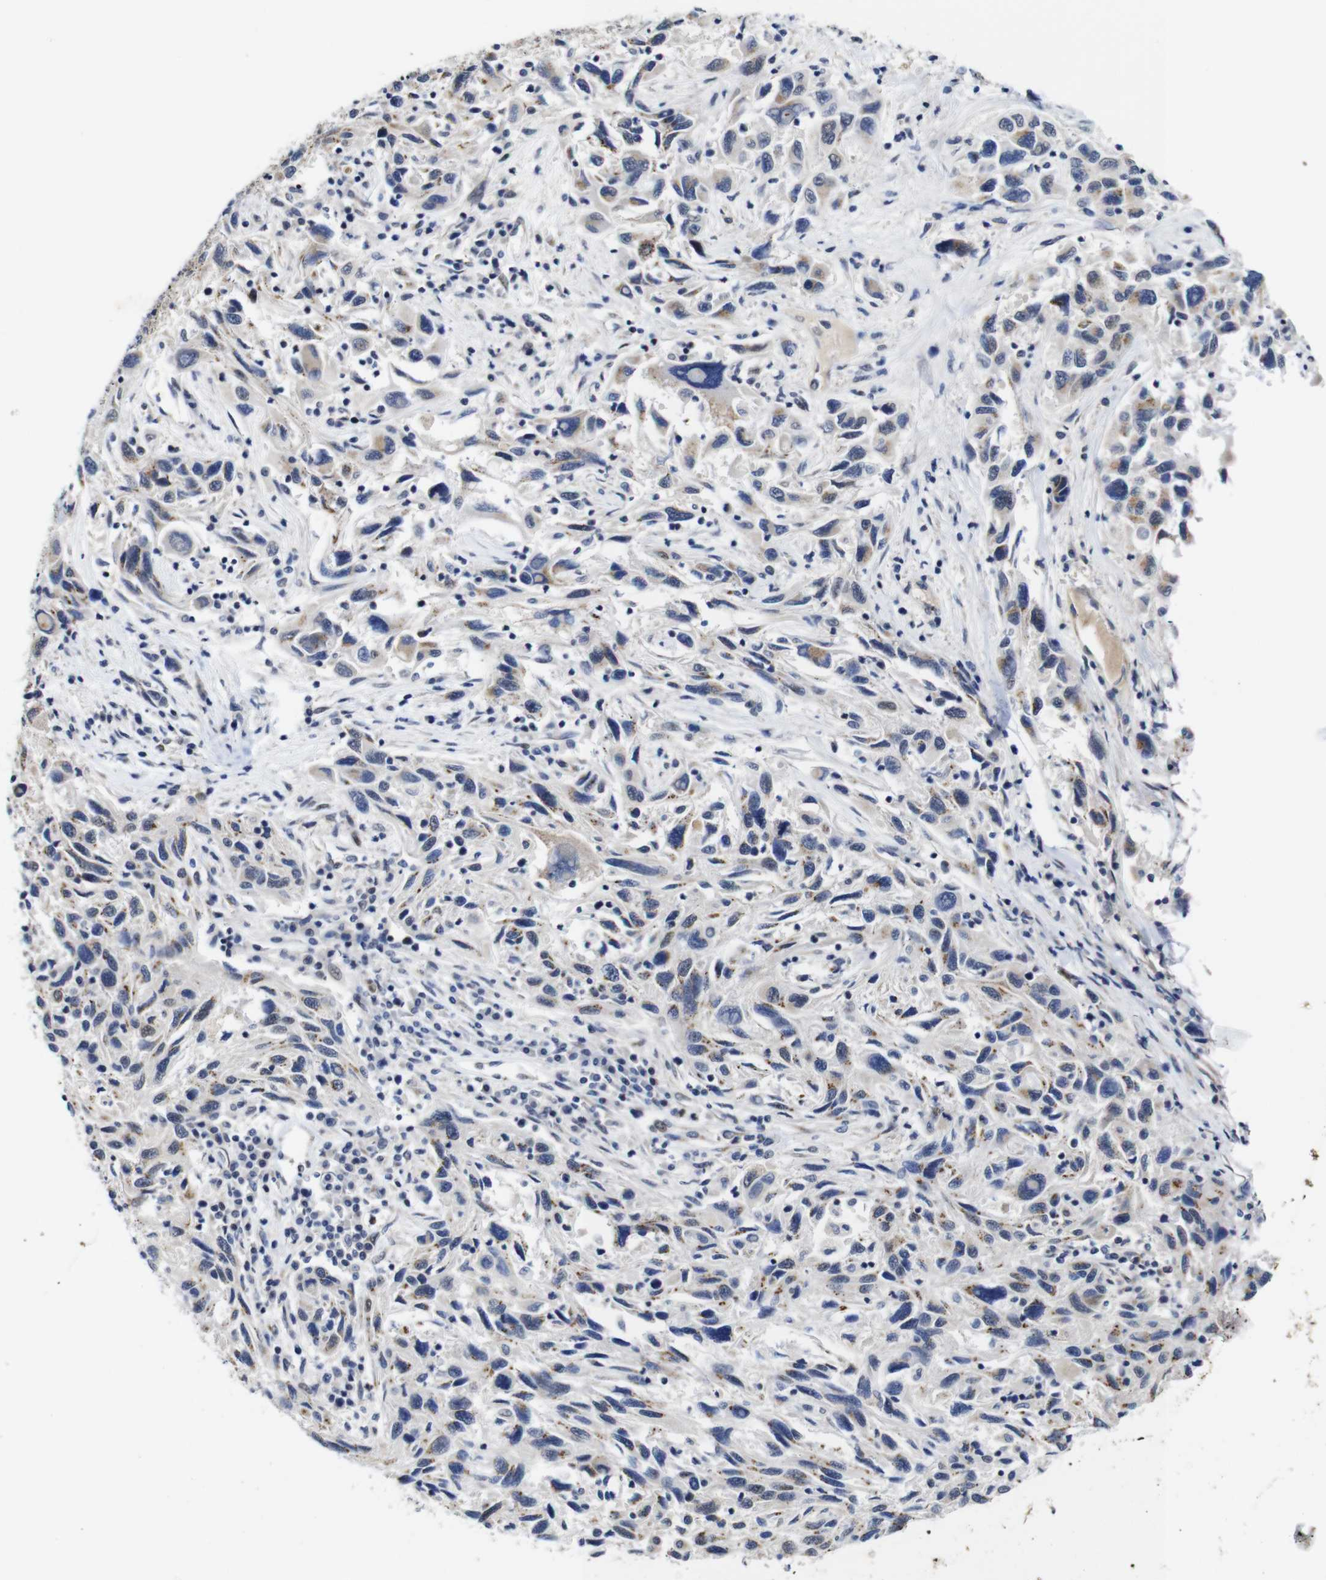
{"staining": {"intensity": "weak", "quantity": "25%-75%", "location": "cytoplasmic/membranous"}, "tissue": "melanoma", "cell_type": "Tumor cells", "image_type": "cancer", "snomed": [{"axis": "morphology", "description": "Malignant melanoma, NOS"}, {"axis": "topography", "description": "Skin"}], "caption": "Malignant melanoma tissue reveals weak cytoplasmic/membranous expression in about 25%-75% of tumor cells", "gene": "FURIN", "patient": {"sex": "male", "age": 53}}